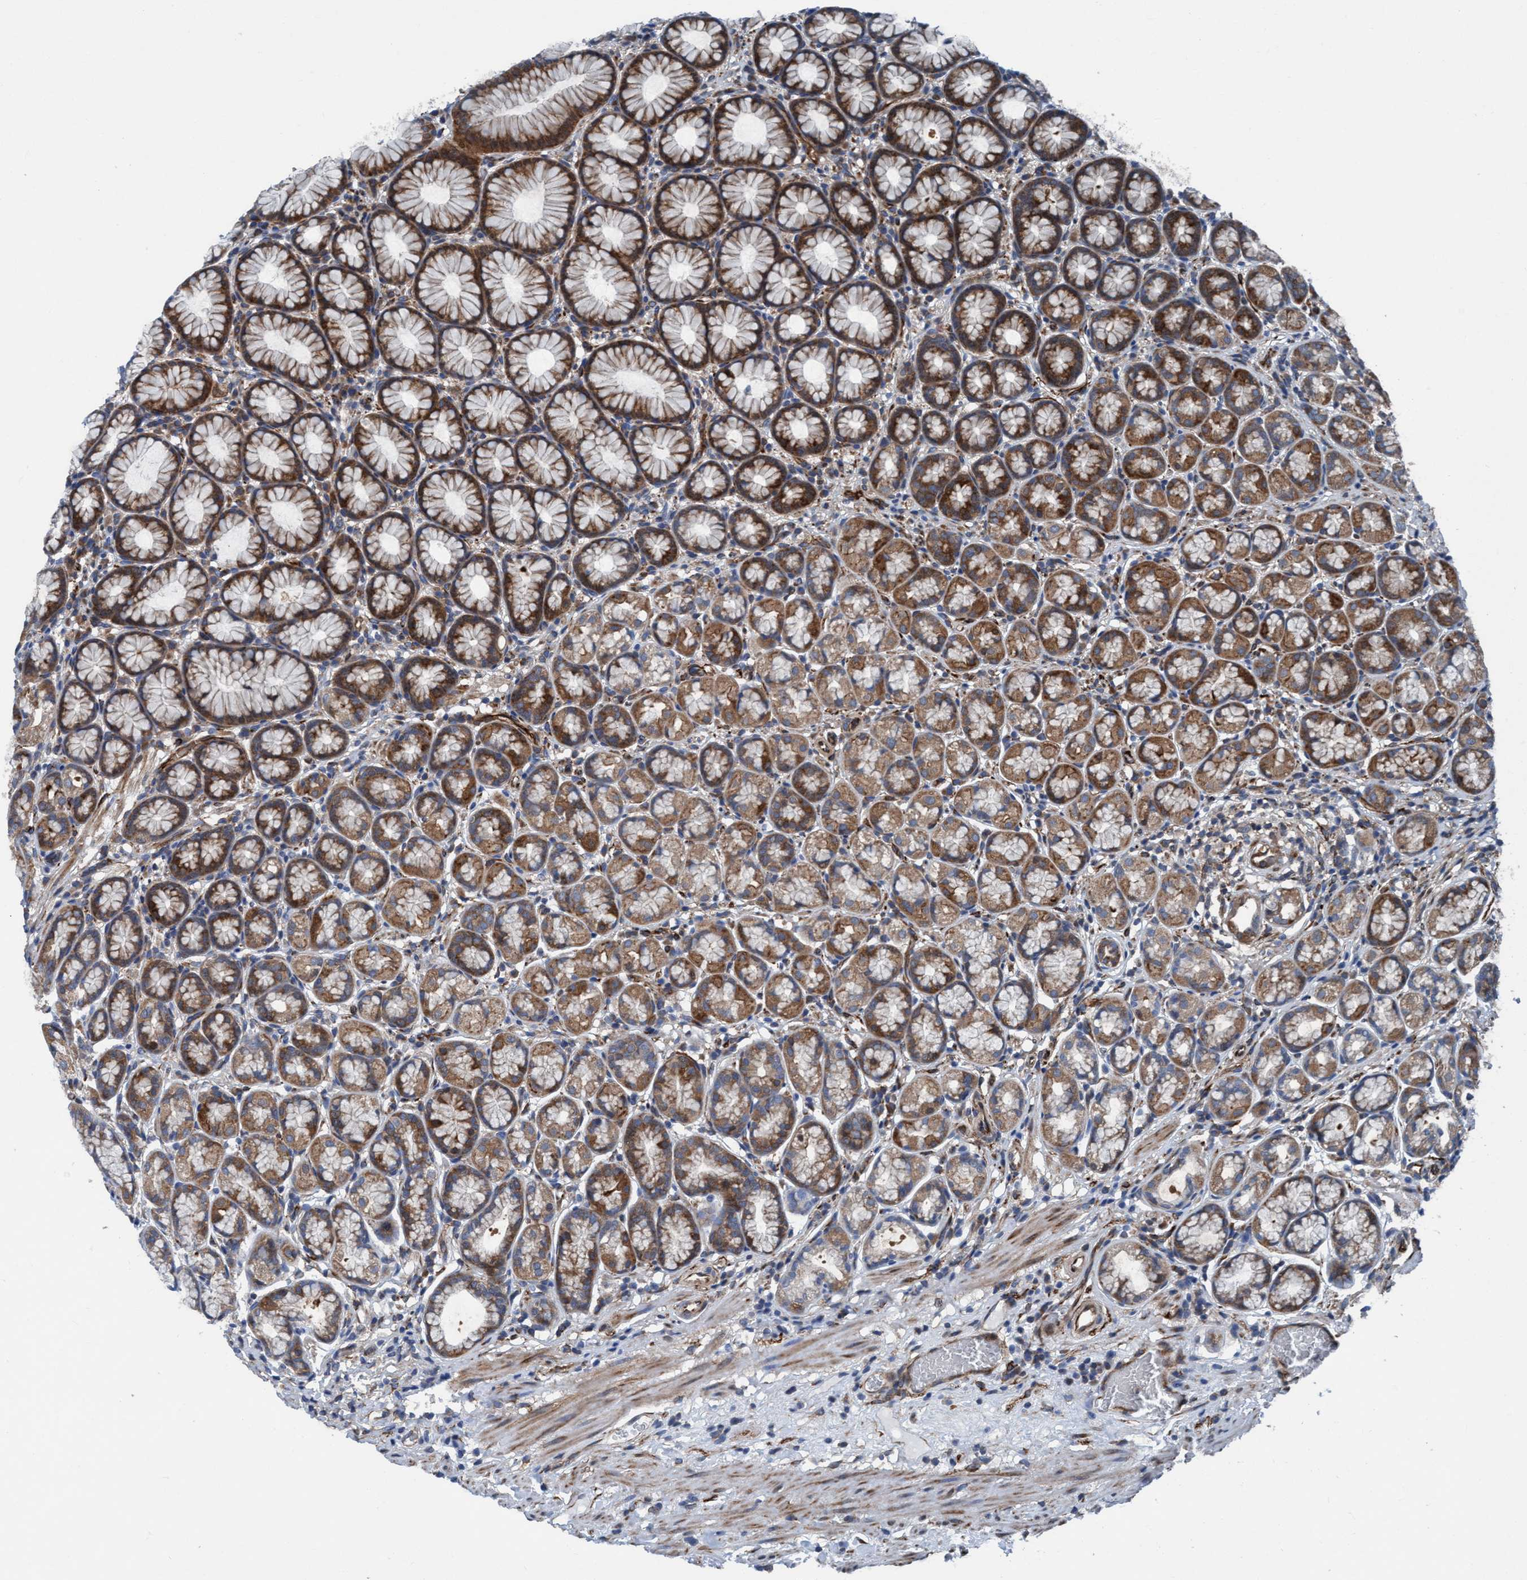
{"staining": {"intensity": "moderate", "quantity": "25%-75%", "location": "cytoplasmic/membranous"}, "tissue": "stomach", "cell_type": "Glandular cells", "image_type": "normal", "snomed": [{"axis": "morphology", "description": "Normal tissue, NOS"}, {"axis": "topography", "description": "Stomach"}], "caption": "The photomicrograph shows immunohistochemical staining of normal stomach. There is moderate cytoplasmic/membranous positivity is present in approximately 25%-75% of glandular cells.", "gene": "NMT1", "patient": {"sex": "male", "age": 42}}